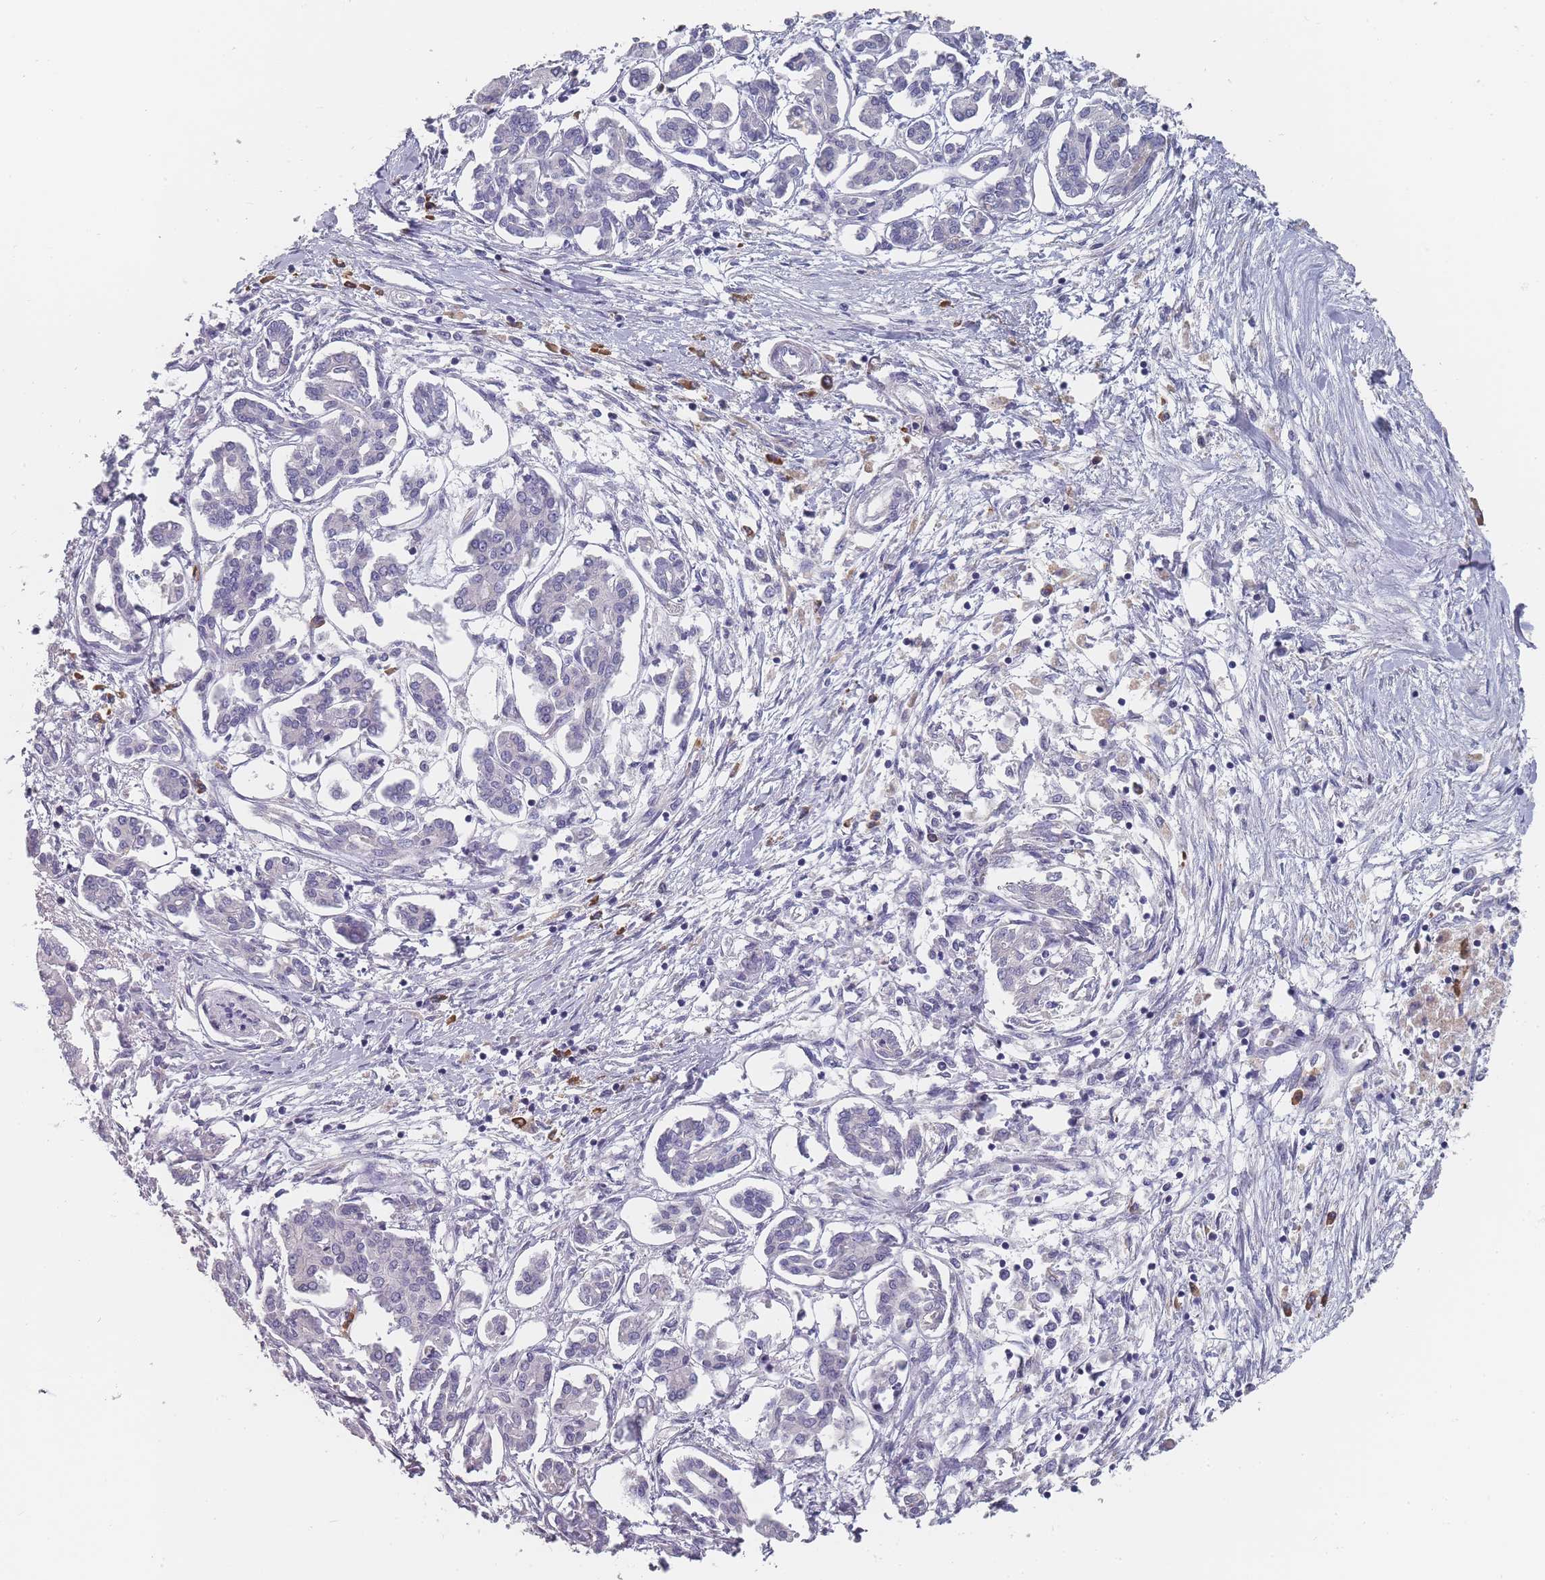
{"staining": {"intensity": "negative", "quantity": "none", "location": "none"}, "tissue": "pancreatic cancer", "cell_type": "Tumor cells", "image_type": "cancer", "snomed": [{"axis": "morphology", "description": "Adenocarcinoma, NOS"}, {"axis": "topography", "description": "Pancreas"}], "caption": "Tumor cells show no significant expression in pancreatic adenocarcinoma.", "gene": "SLC35E4", "patient": {"sex": "female", "age": 50}}